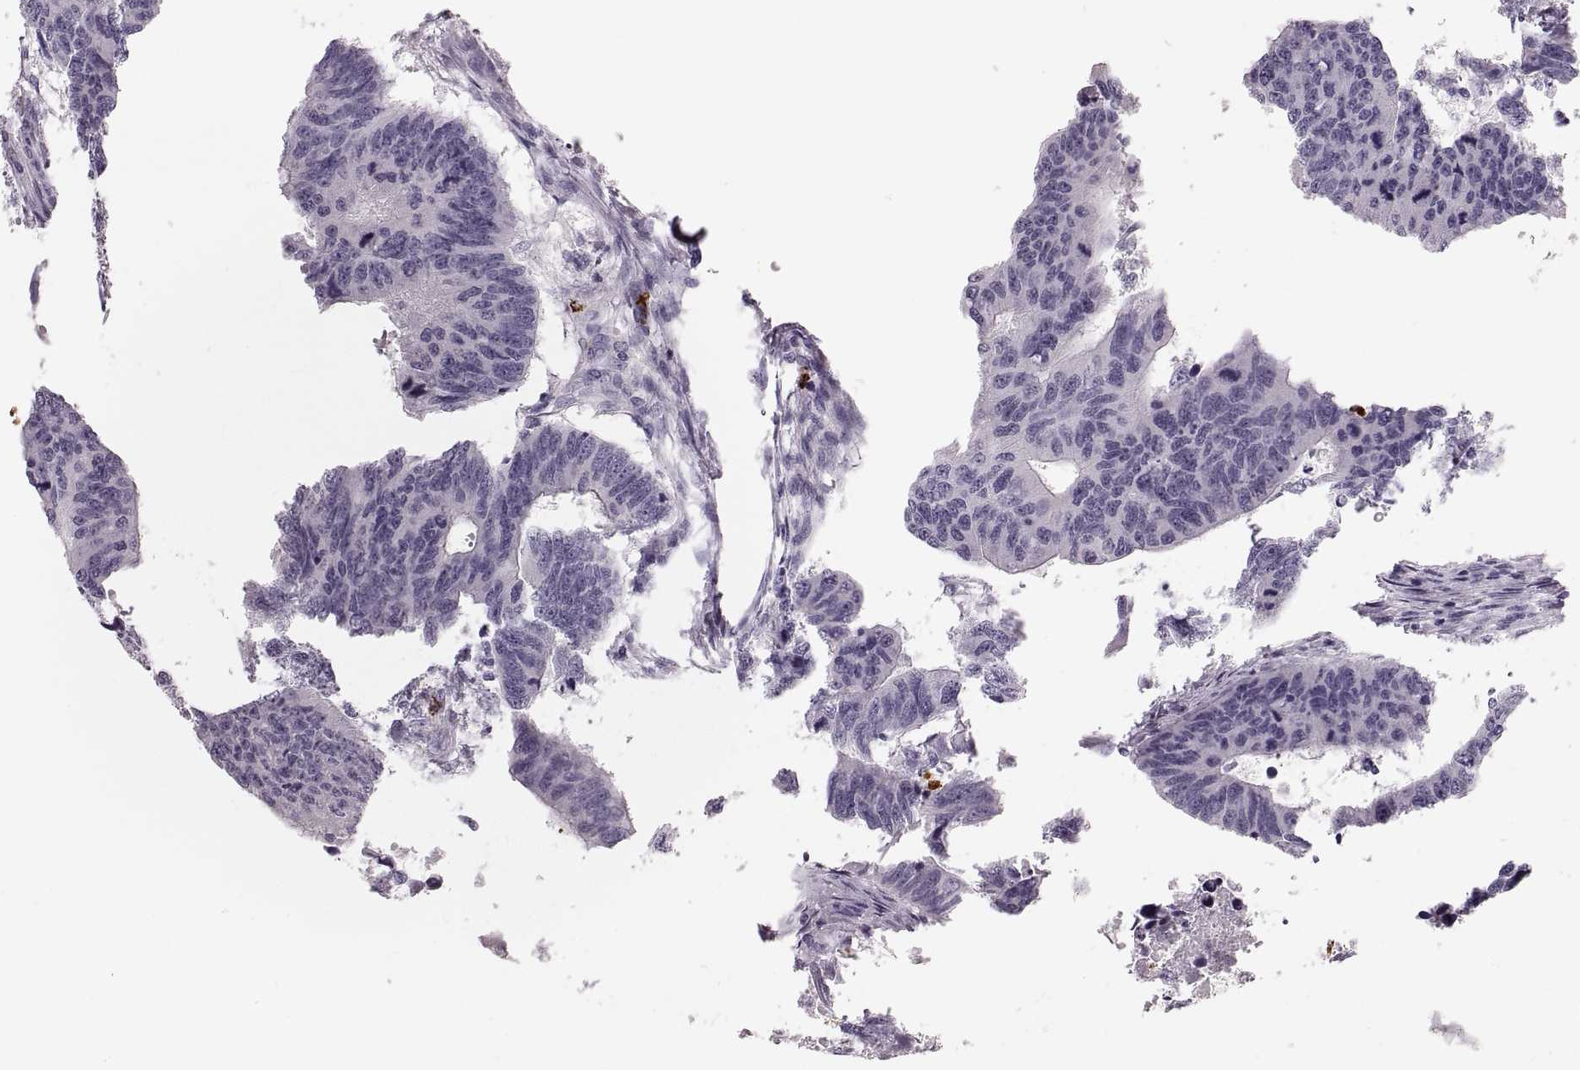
{"staining": {"intensity": "negative", "quantity": "none", "location": "none"}, "tissue": "colorectal cancer", "cell_type": "Tumor cells", "image_type": "cancer", "snomed": [{"axis": "morphology", "description": "Adenocarcinoma, NOS"}, {"axis": "topography", "description": "Rectum"}], "caption": "Immunohistochemical staining of colorectal cancer (adenocarcinoma) demonstrates no significant positivity in tumor cells.", "gene": "MILR1", "patient": {"sex": "female", "age": 85}}